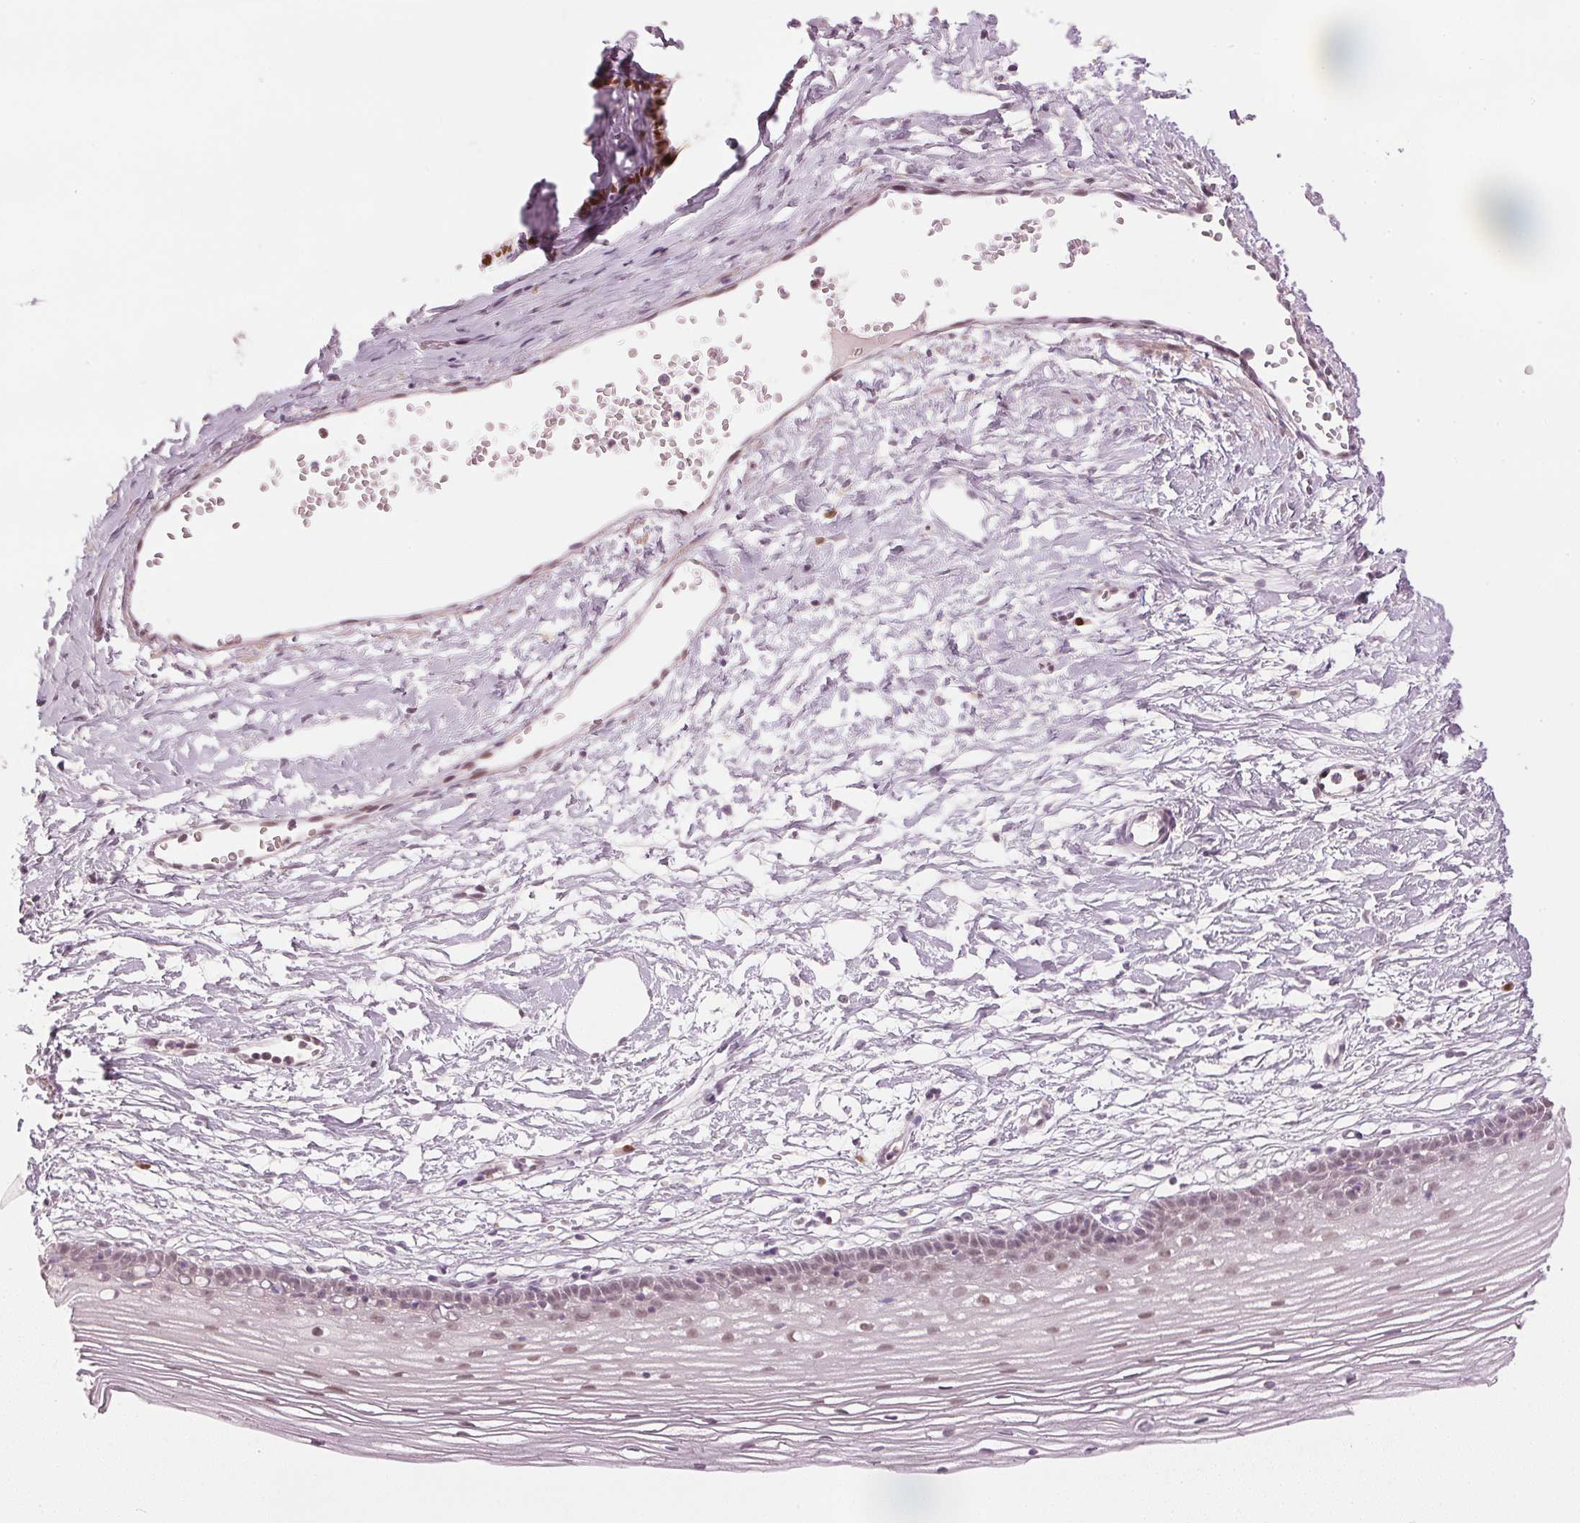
{"staining": {"intensity": "strong", "quantity": ">75%", "location": "nuclear"}, "tissue": "cervix", "cell_type": "Glandular cells", "image_type": "normal", "snomed": [{"axis": "morphology", "description": "Normal tissue, NOS"}, {"axis": "topography", "description": "Cervix"}], "caption": "The immunohistochemical stain labels strong nuclear expression in glandular cells of normal cervix. The protein of interest is stained brown, and the nuclei are stained in blue (DAB (3,3'-diaminobenzidine) IHC with brightfield microscopy, high magnification).", "gene": "ENSG00000267001", "patient": {"sex": "female", "age": 40}}